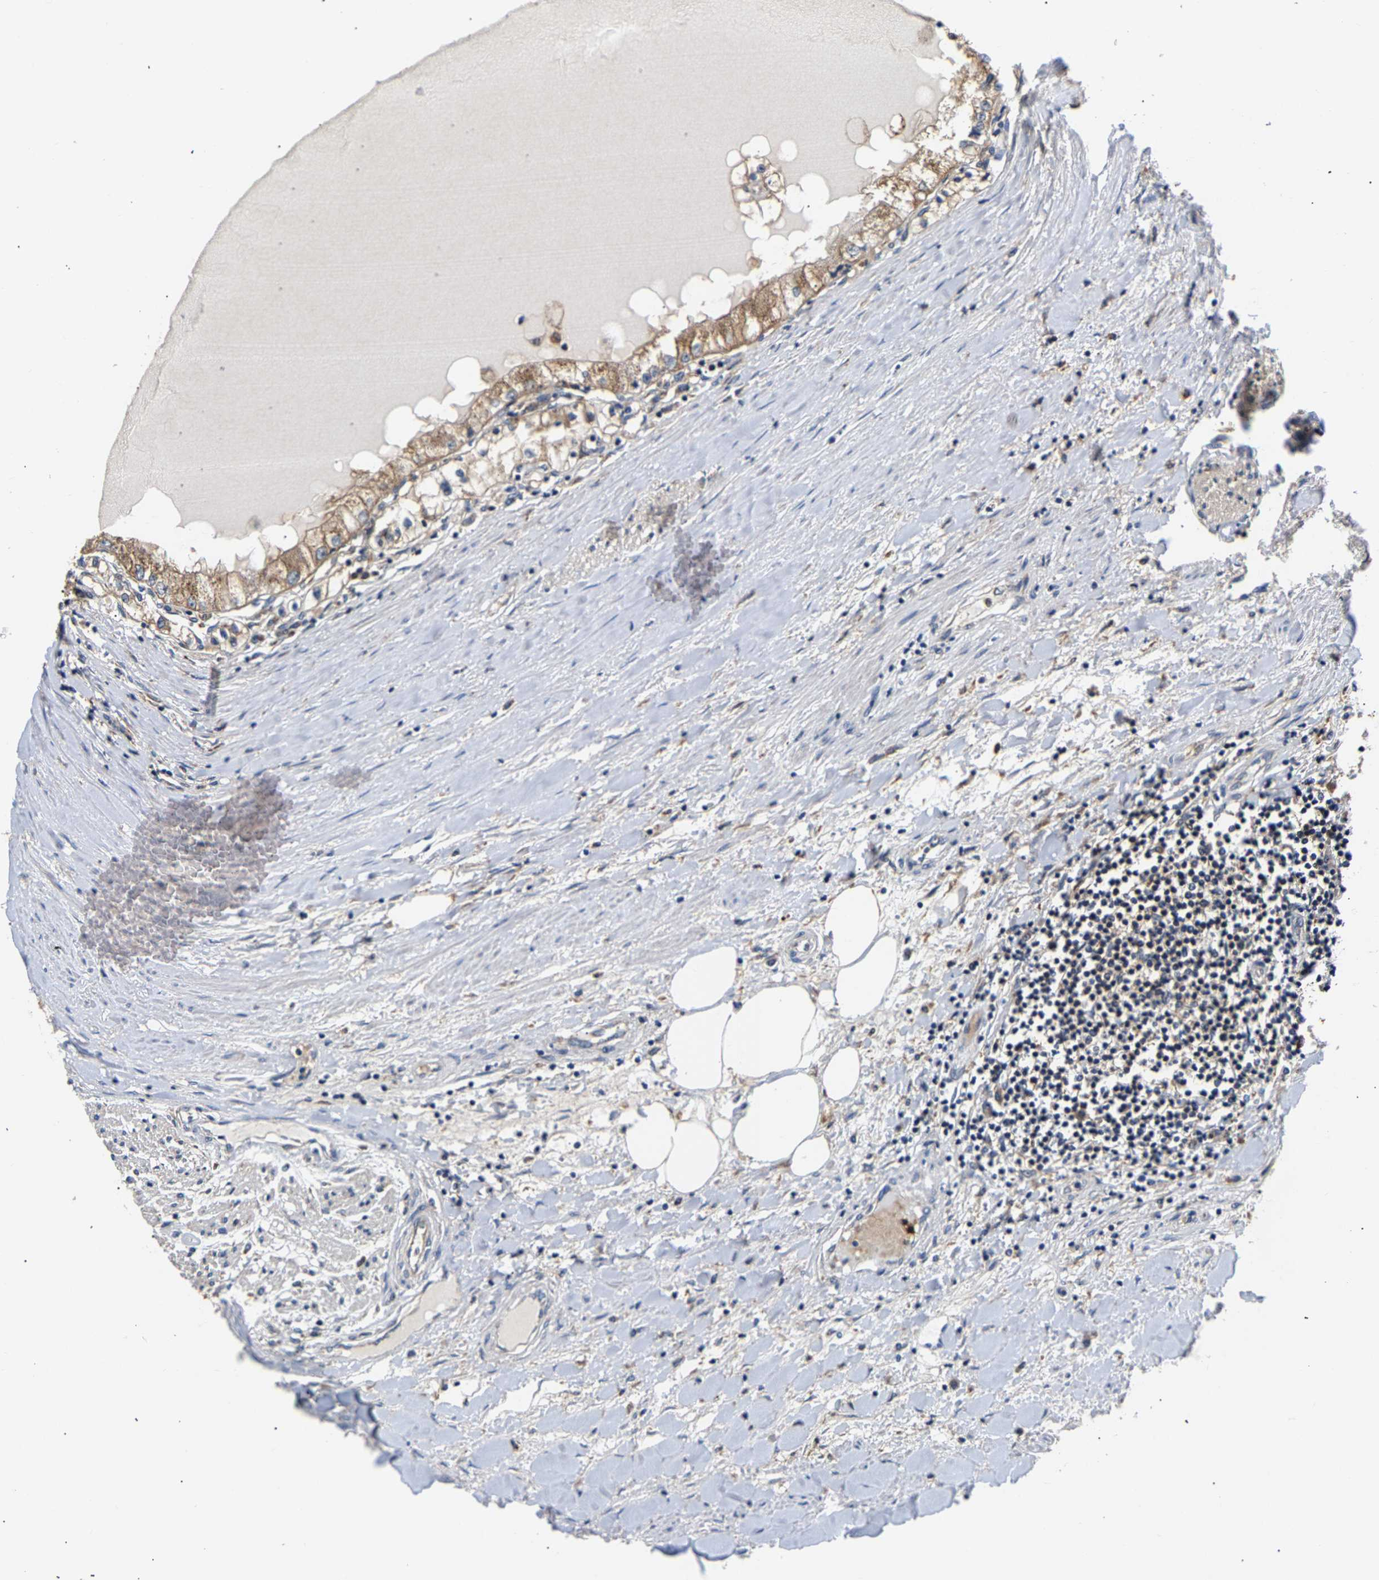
{"staining": {"intensity": "moderate", "quantity": ">75%", "location": "cytoplasmic/membranous"}, "tissue": "renal cancer", "cell_type": "Tumor cells", "image_type": "cancer", "snomed": [{"axis": "morphology", "description": "Adenocarcinoma, NOS"}, {"axis": "topography", "description": "Kidney"}], "caption": "Protein staining of adenocarcinoma (renal) tissue exhibits moderate cytoplasmic/membranous positivity in about >75% of tumor cells.", "gene": "PPID", "patient": {"sex": "male", "age": 68}}